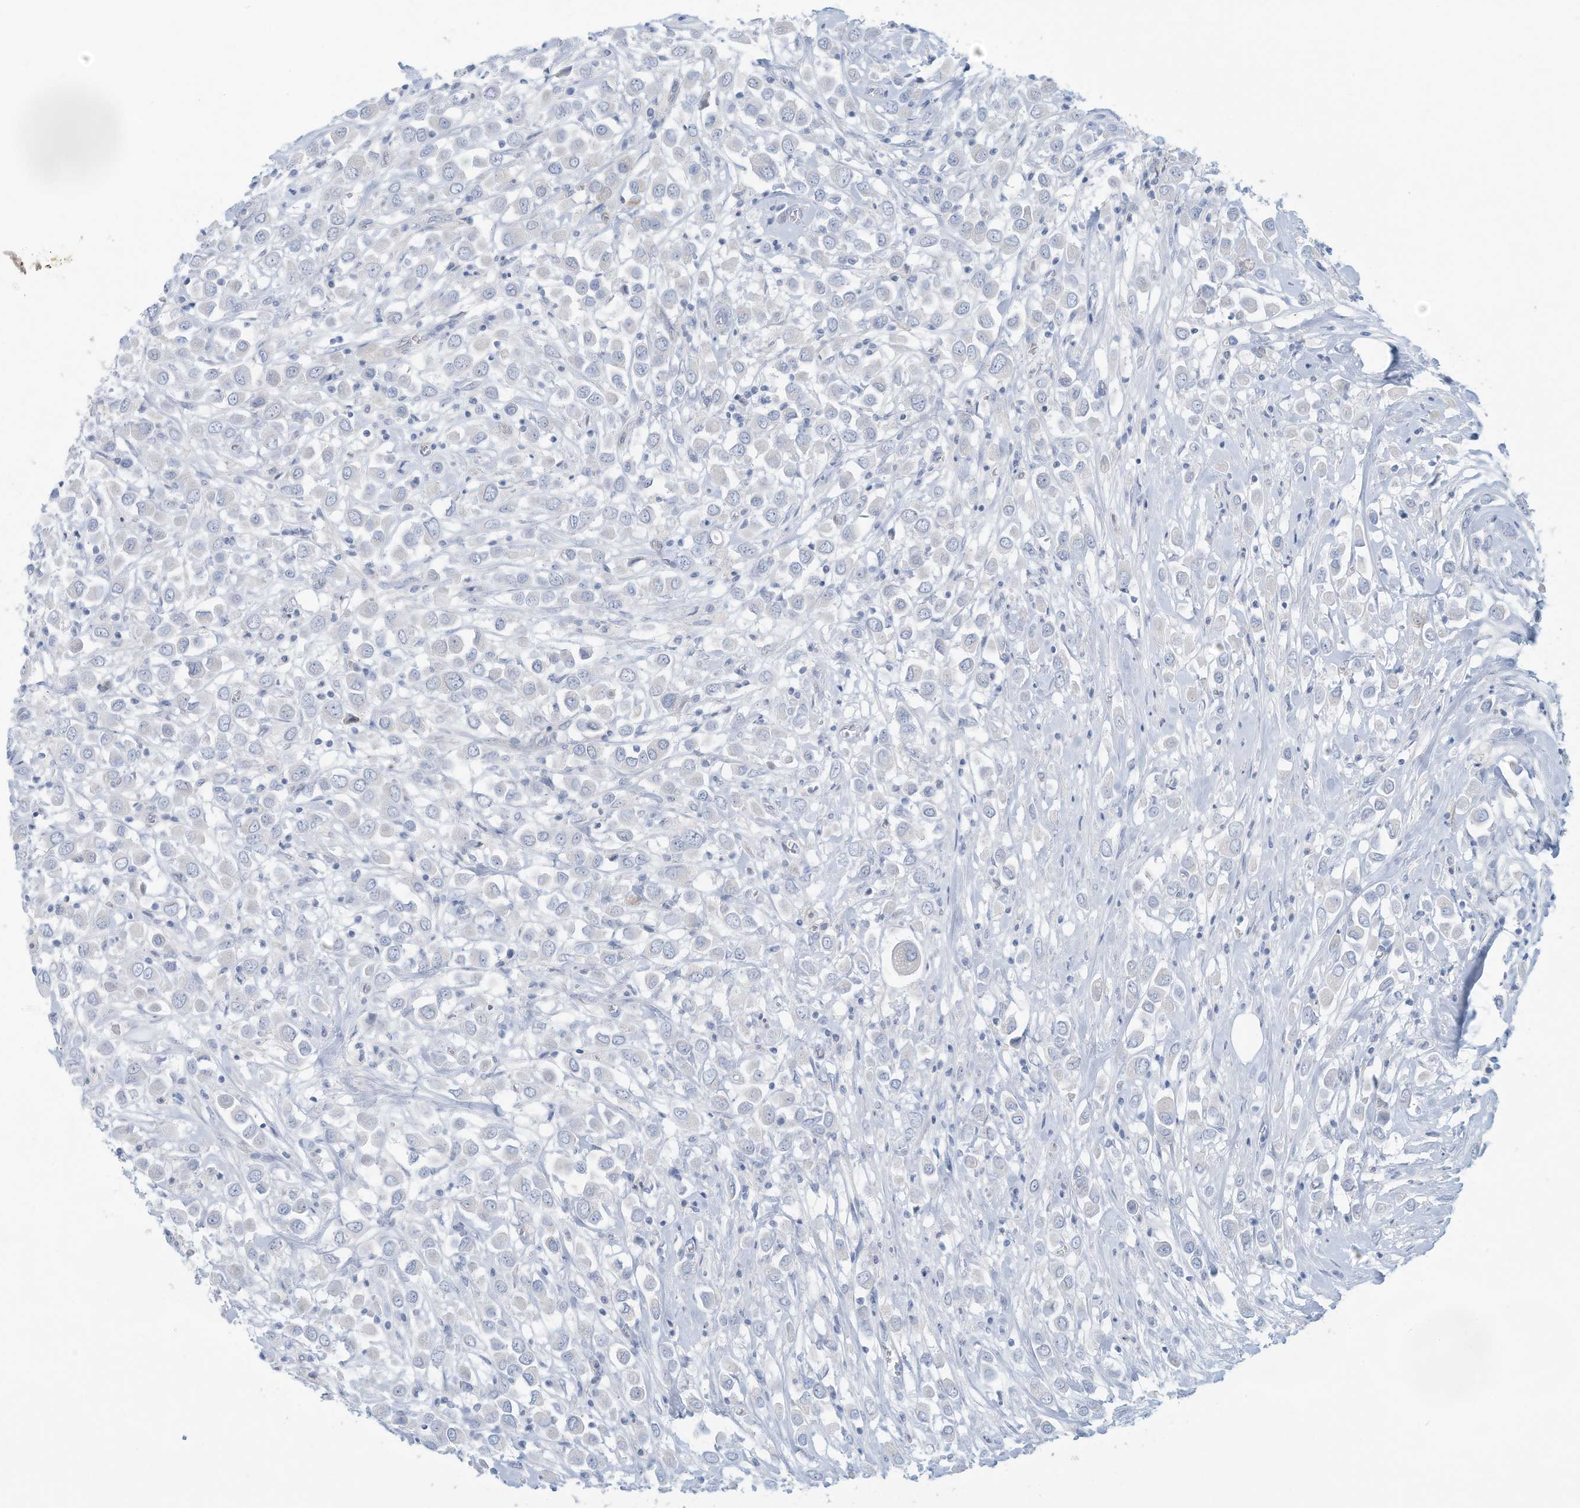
{"staining": {"intensity": "negative", "quantity": "none", "location": "none"}, "tissue": "breast cancer", "cell_type": "Tumor cells", "image_type": "cancer", "snomed": [{"axis": "morphology", "description": "Duct carcinoma"}, {"axis": "topography", "description": "Breast"}], "caption": "DAB (3,3'-diaminobenzidine) immunohistochemical staining of breast invasive ductal carcinoma displays no significant expression in tumor cells. (Brightfield microscopy of DAB (3,3'-diaminobenzidine) immunohistochemistry (IHC) at high magnification).", "gene": "ERI2", "patient": {"sex": "female", "age": 61}}